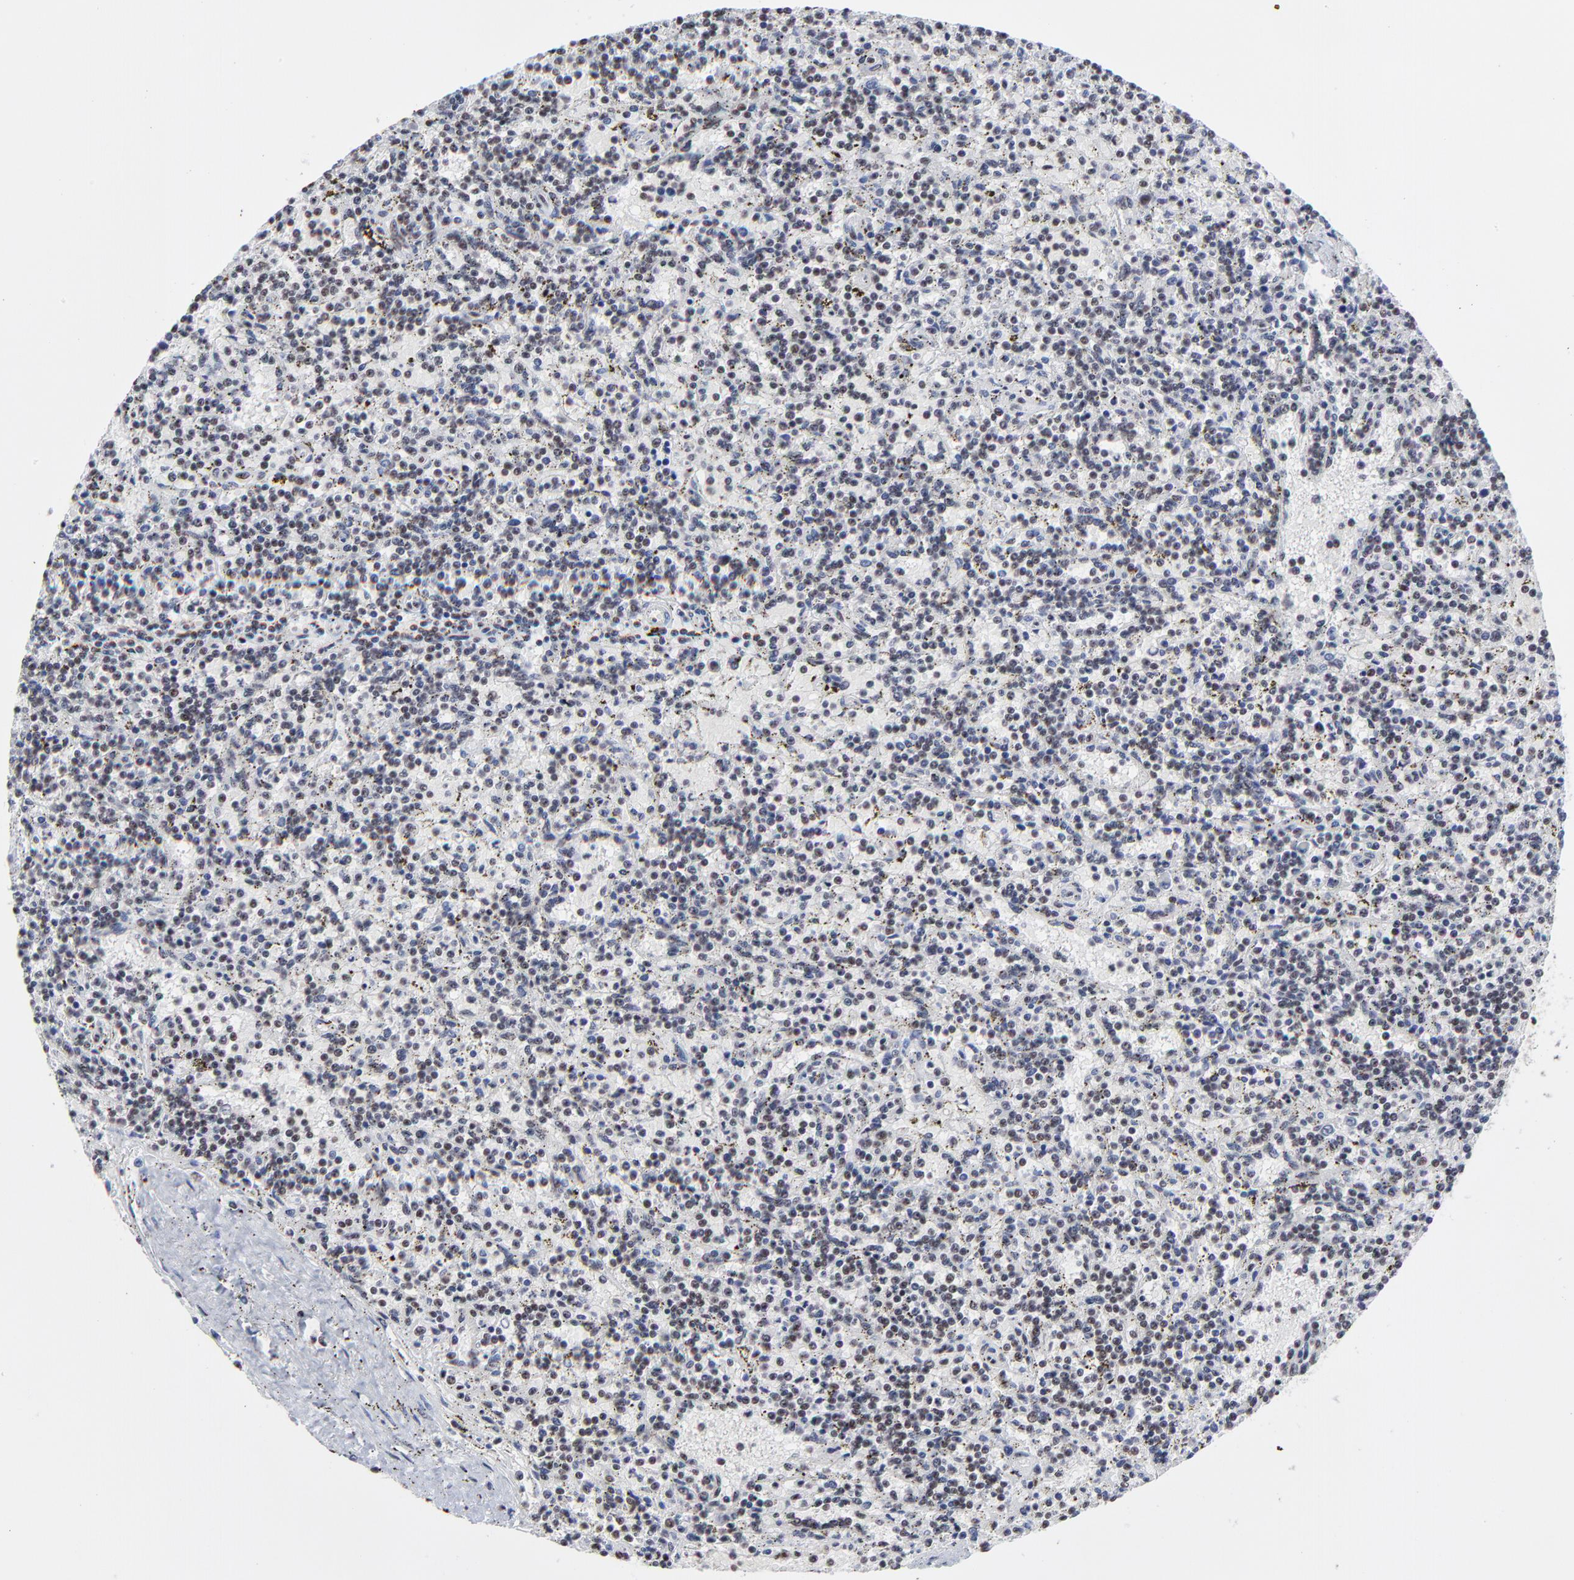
{"staining": {"intensity": "weak", "quantity": "<25%", "location": "nuclear"}, "tissue": "lymphoma", "cell_type": "Tumor cells", "image_type": "cancer", "snomed": [{"axis": "morphology", "description": "Malignant lymphoma, non-Hodgkin's type, Low grade"}, {"axis": "topography", "description": "Spleen"}], "caption": "Lymphoma stained for a protein using immunohistochemistry demonstrates no expression tumor cells.", "gene": "MBD4", "patient": {"sex": "male", "age": 73}}